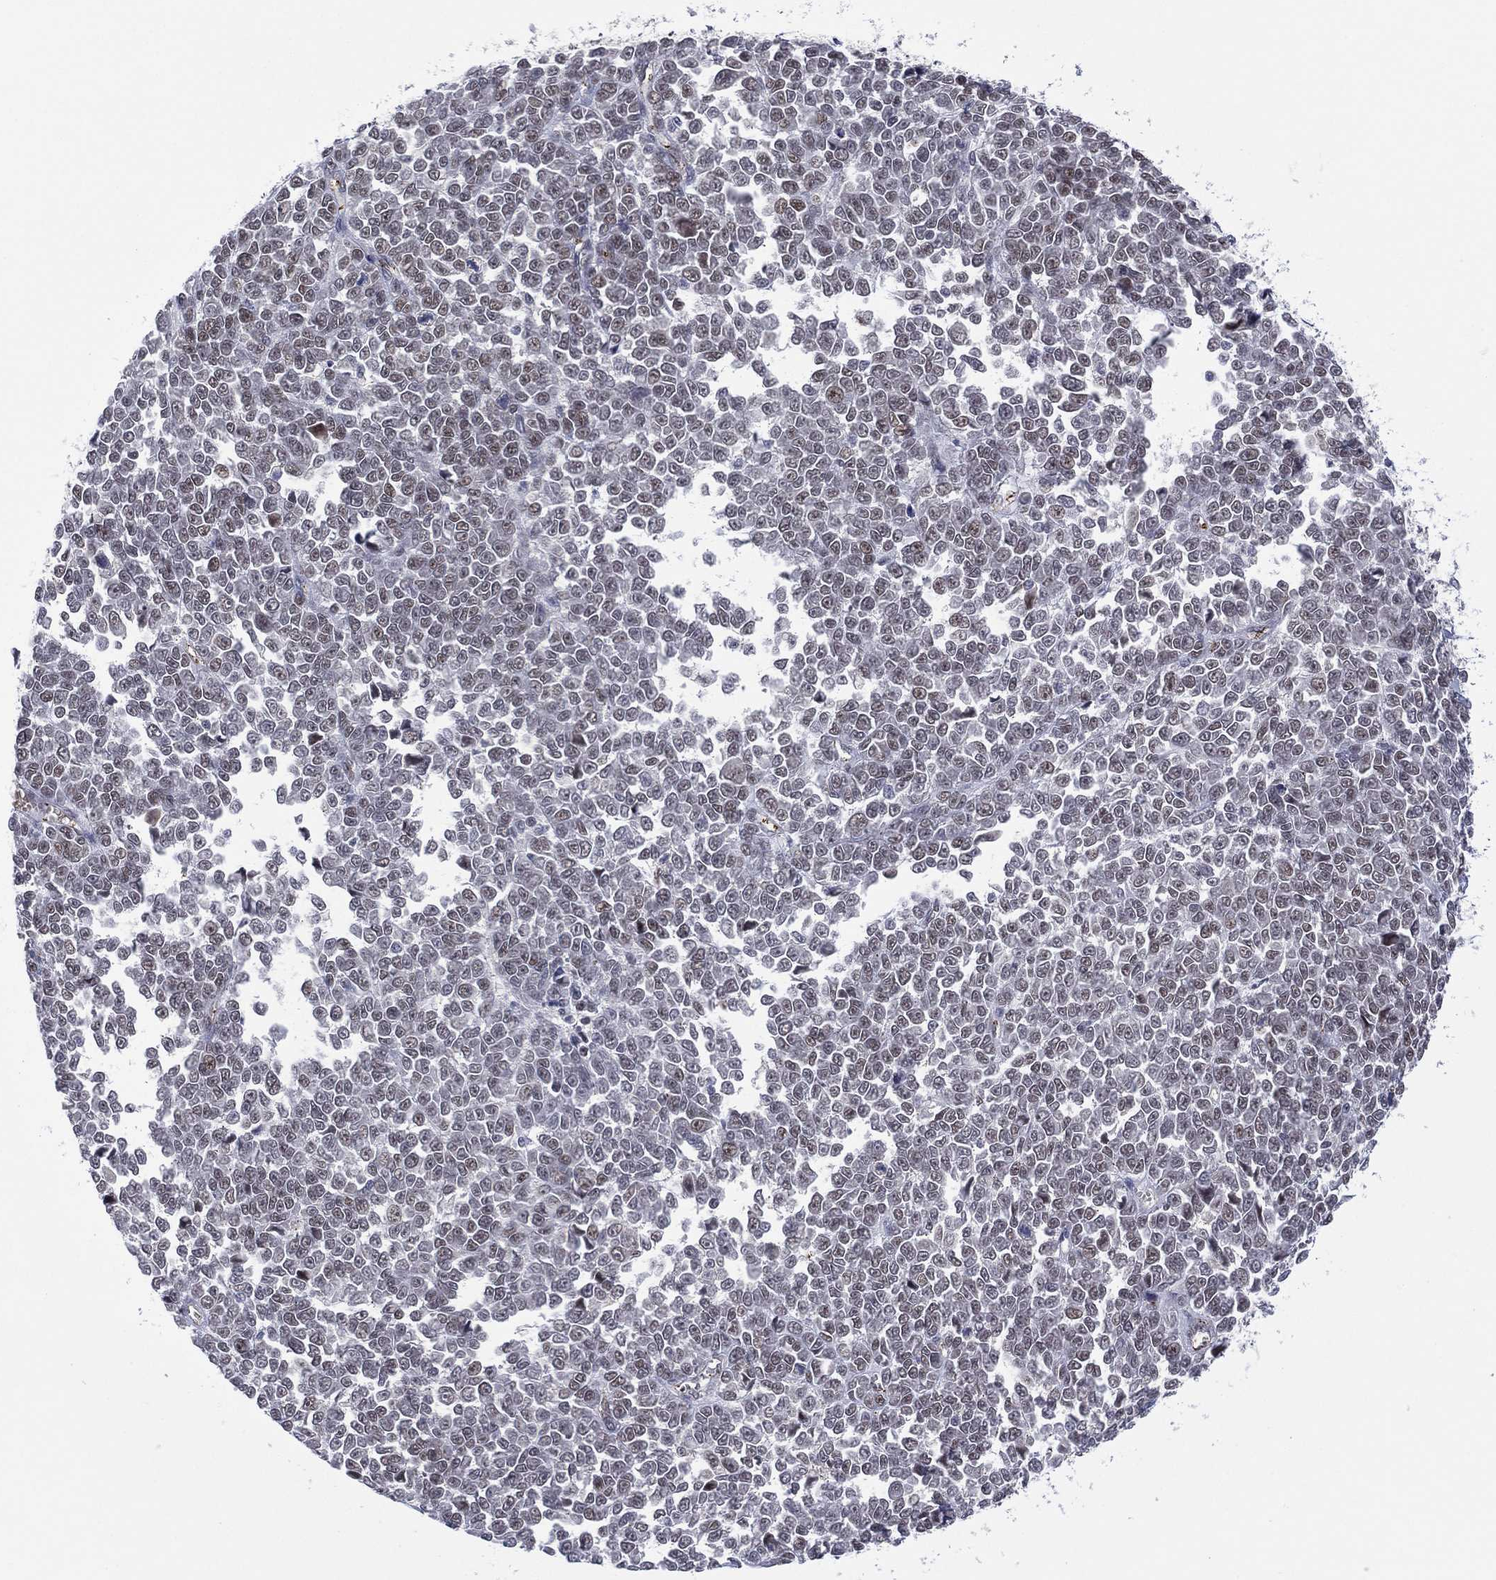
{"staining": {"intensity": "negative", "quantity": "none", "location": "none"}, "tissue": "melanoma", "cell_type": "Tumor cells", "image_type": "cancer", "snomed": [{"axis": "morphology", "description": "Malignant melanoma, NOS"}, {"axis": "topography", "description": "Skin"}], "caption": "There is no significant positivity in tumor cells of melanoma.", "gene": "GSE1", "patient": {"sex": "female", "age": 95}}